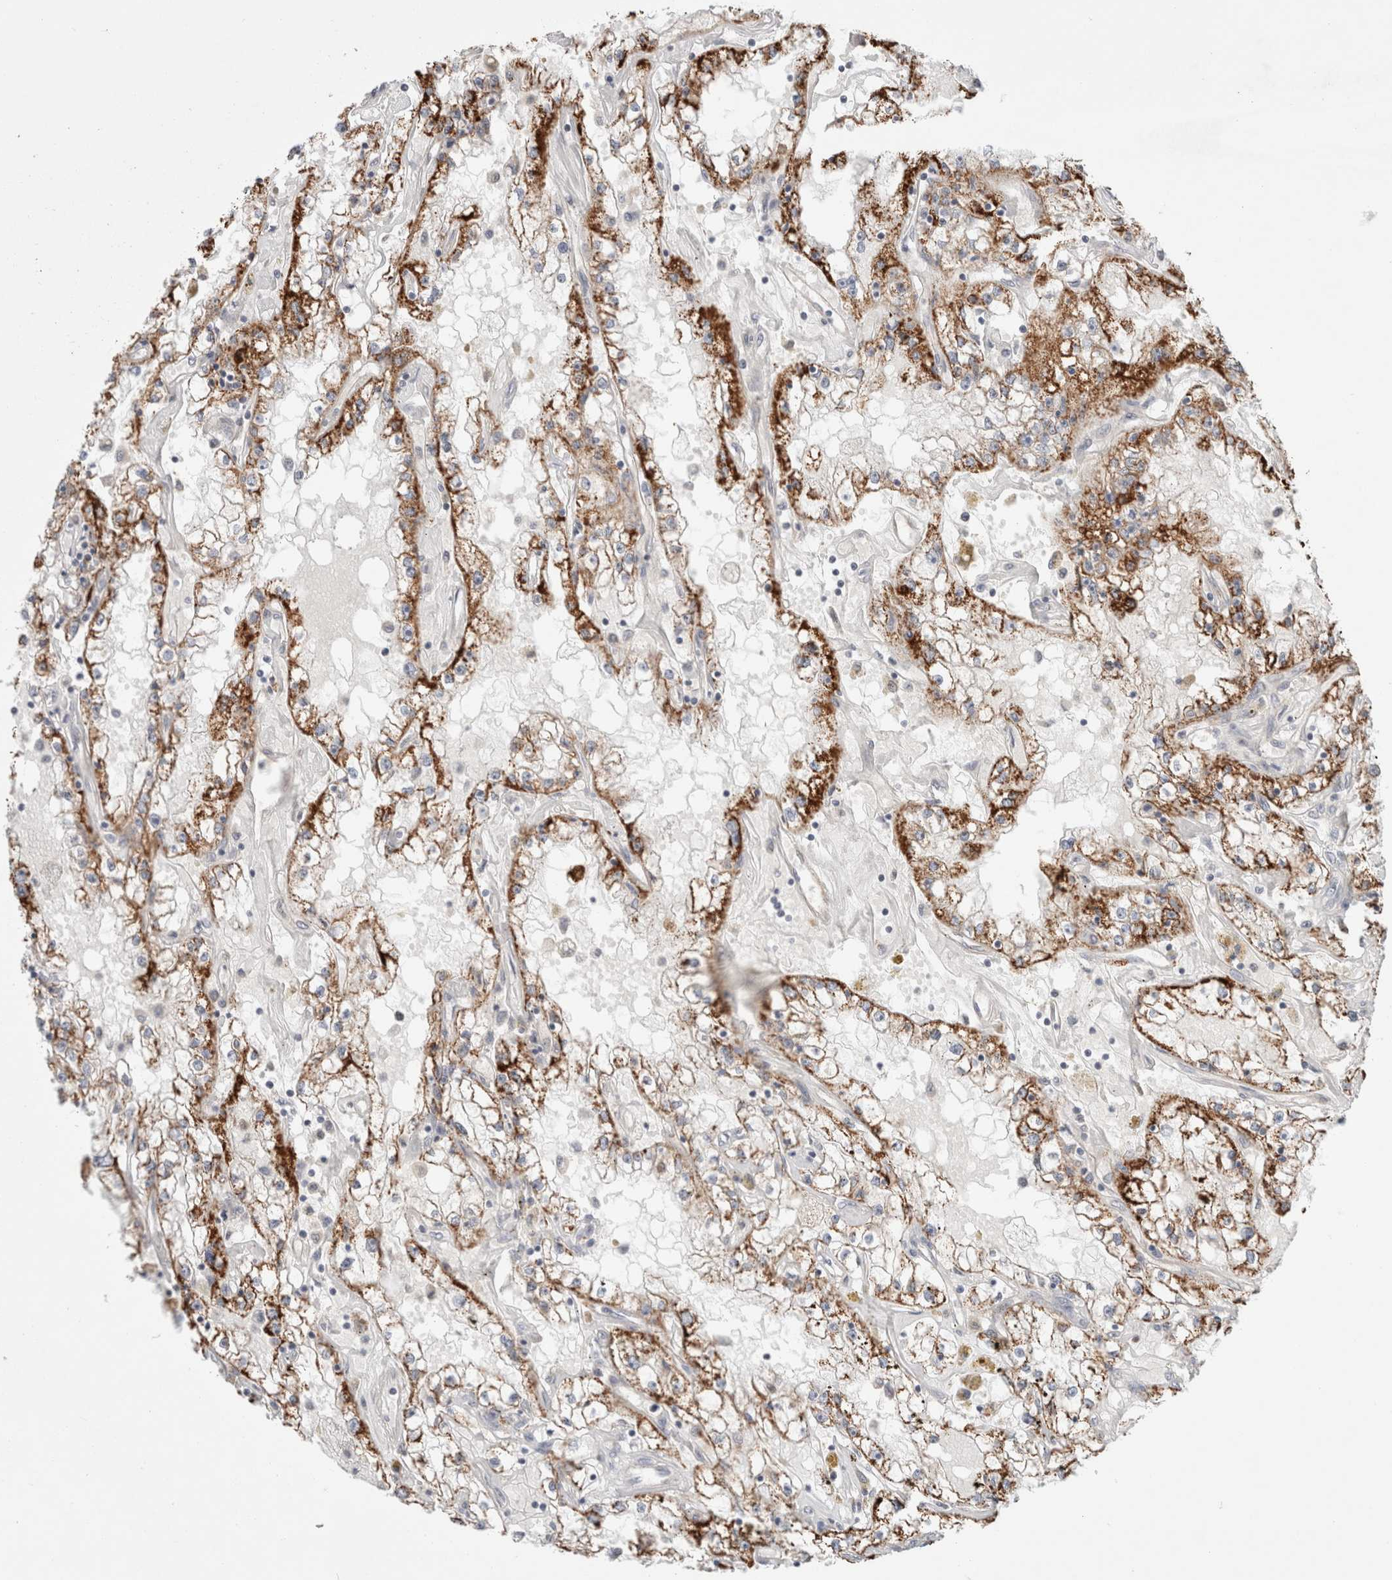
{"staining": {"intensity": "strong", "quantity": ">75%", "location": "cytoplasmic/membranous"}, "tissue": "renal cancer", "cell_type": "Tumor cells", "image_type": "cancer", "snomed": [{"axis": "morphology", "description": "Adenocarcinoma, NOS"}, {"axis": "topography", "description": "Kidney"}], "caption": "Human renal cancer stained with a brown dye shows strong cytoplasmic/membranous positive positivity in about >75% of tumor cells.", "gene": "HROB", "patient": {"sex": "male", "age": 56}}